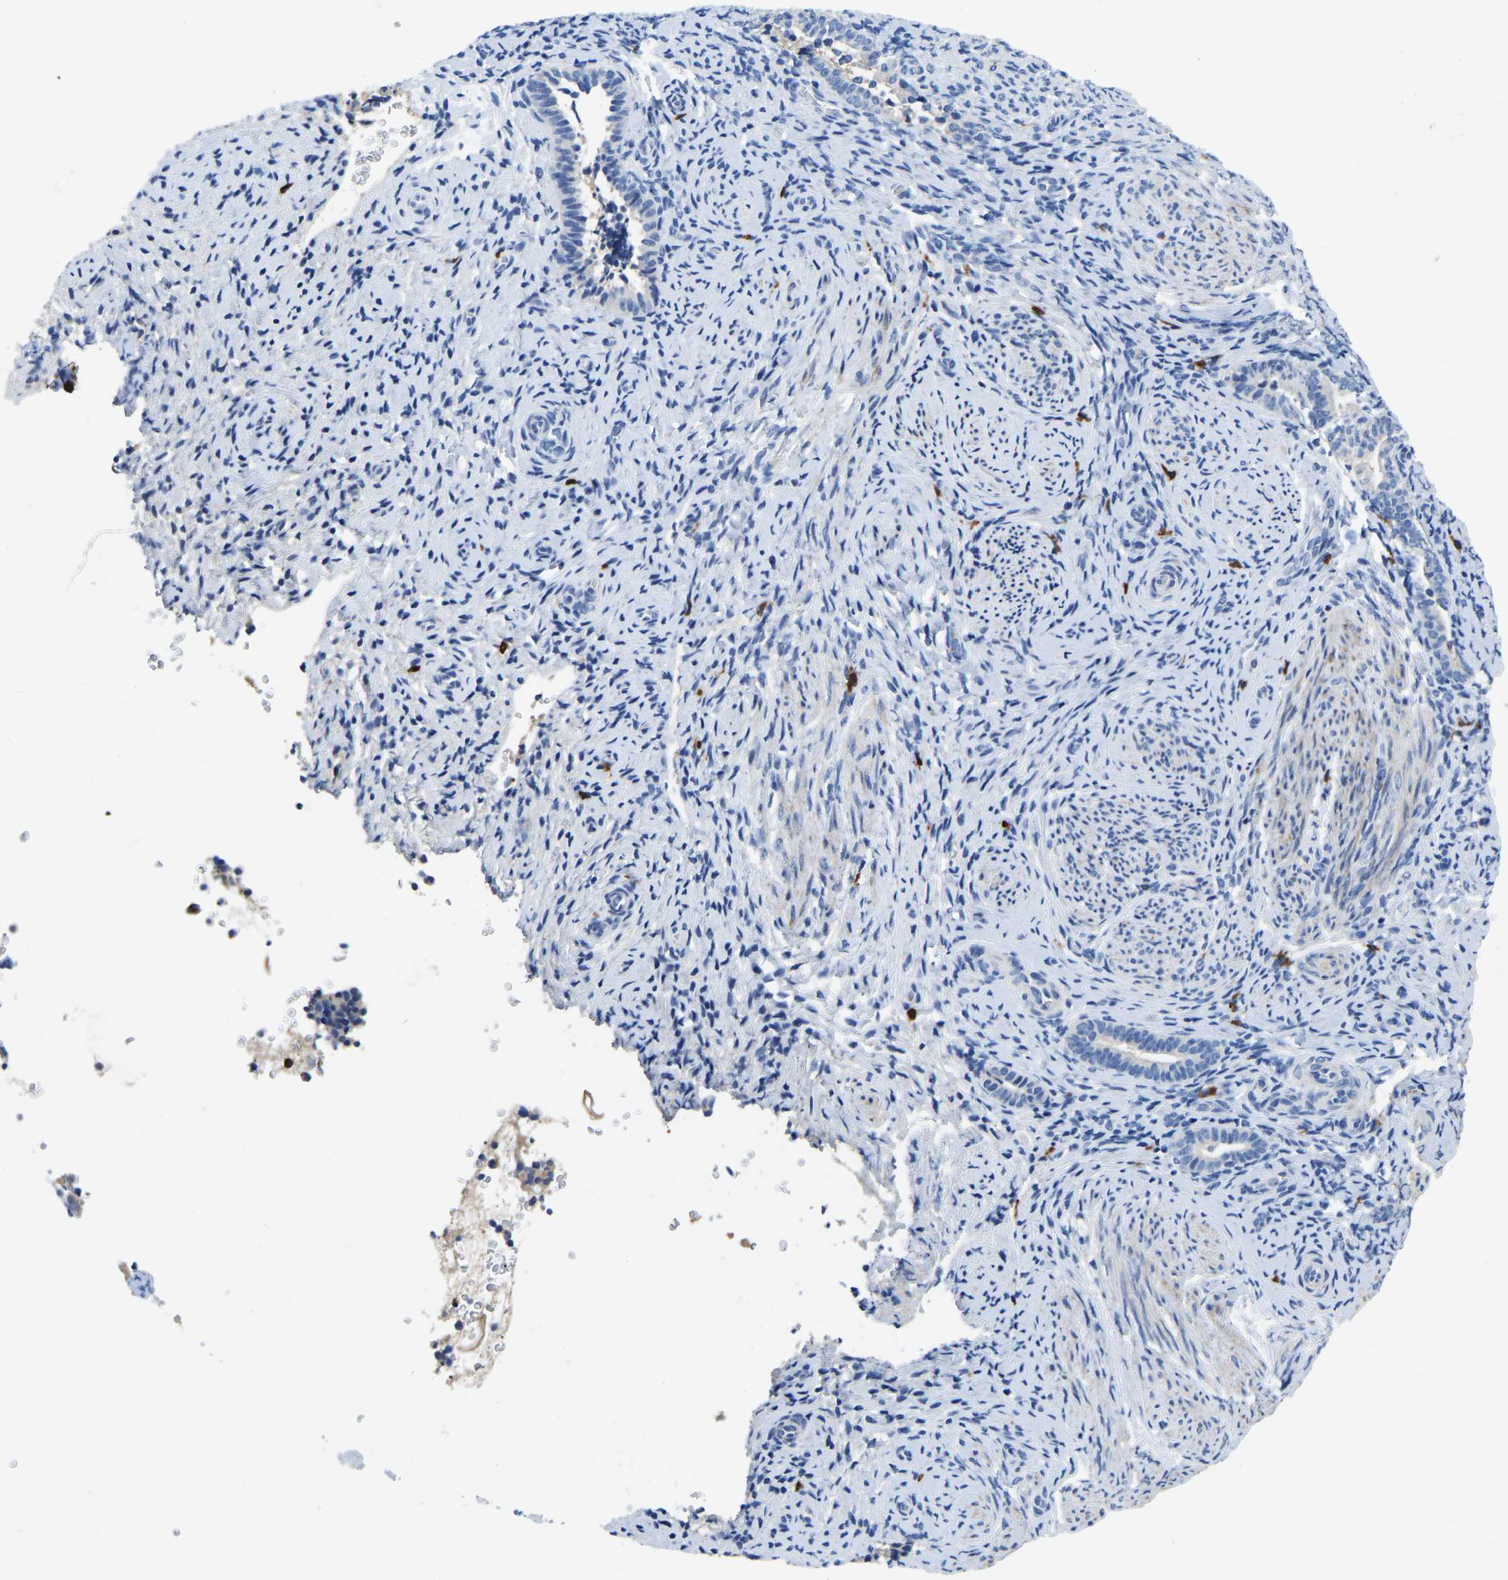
{"staining": {"intensity": "negative", "quantity": "none", "location": "none"}, "tissue": "endometrium", "cell_type": "Cells in endometrial stroma", "image_type": "normal", "snomed": [{"axis": "morphology", "description": "Normal tissue, NOS"}, {"axis": "topography", "description": "Endometrium"}], "caption": "An immunohistochemistry (IHC) micrograph of benign endometrium is shown. There is no staining in cells in endometrial stroma of endometrium. Nuclei are stained in blue.", "gene": "RAB27B", "patient": {"sex": "female", "age": 51}}